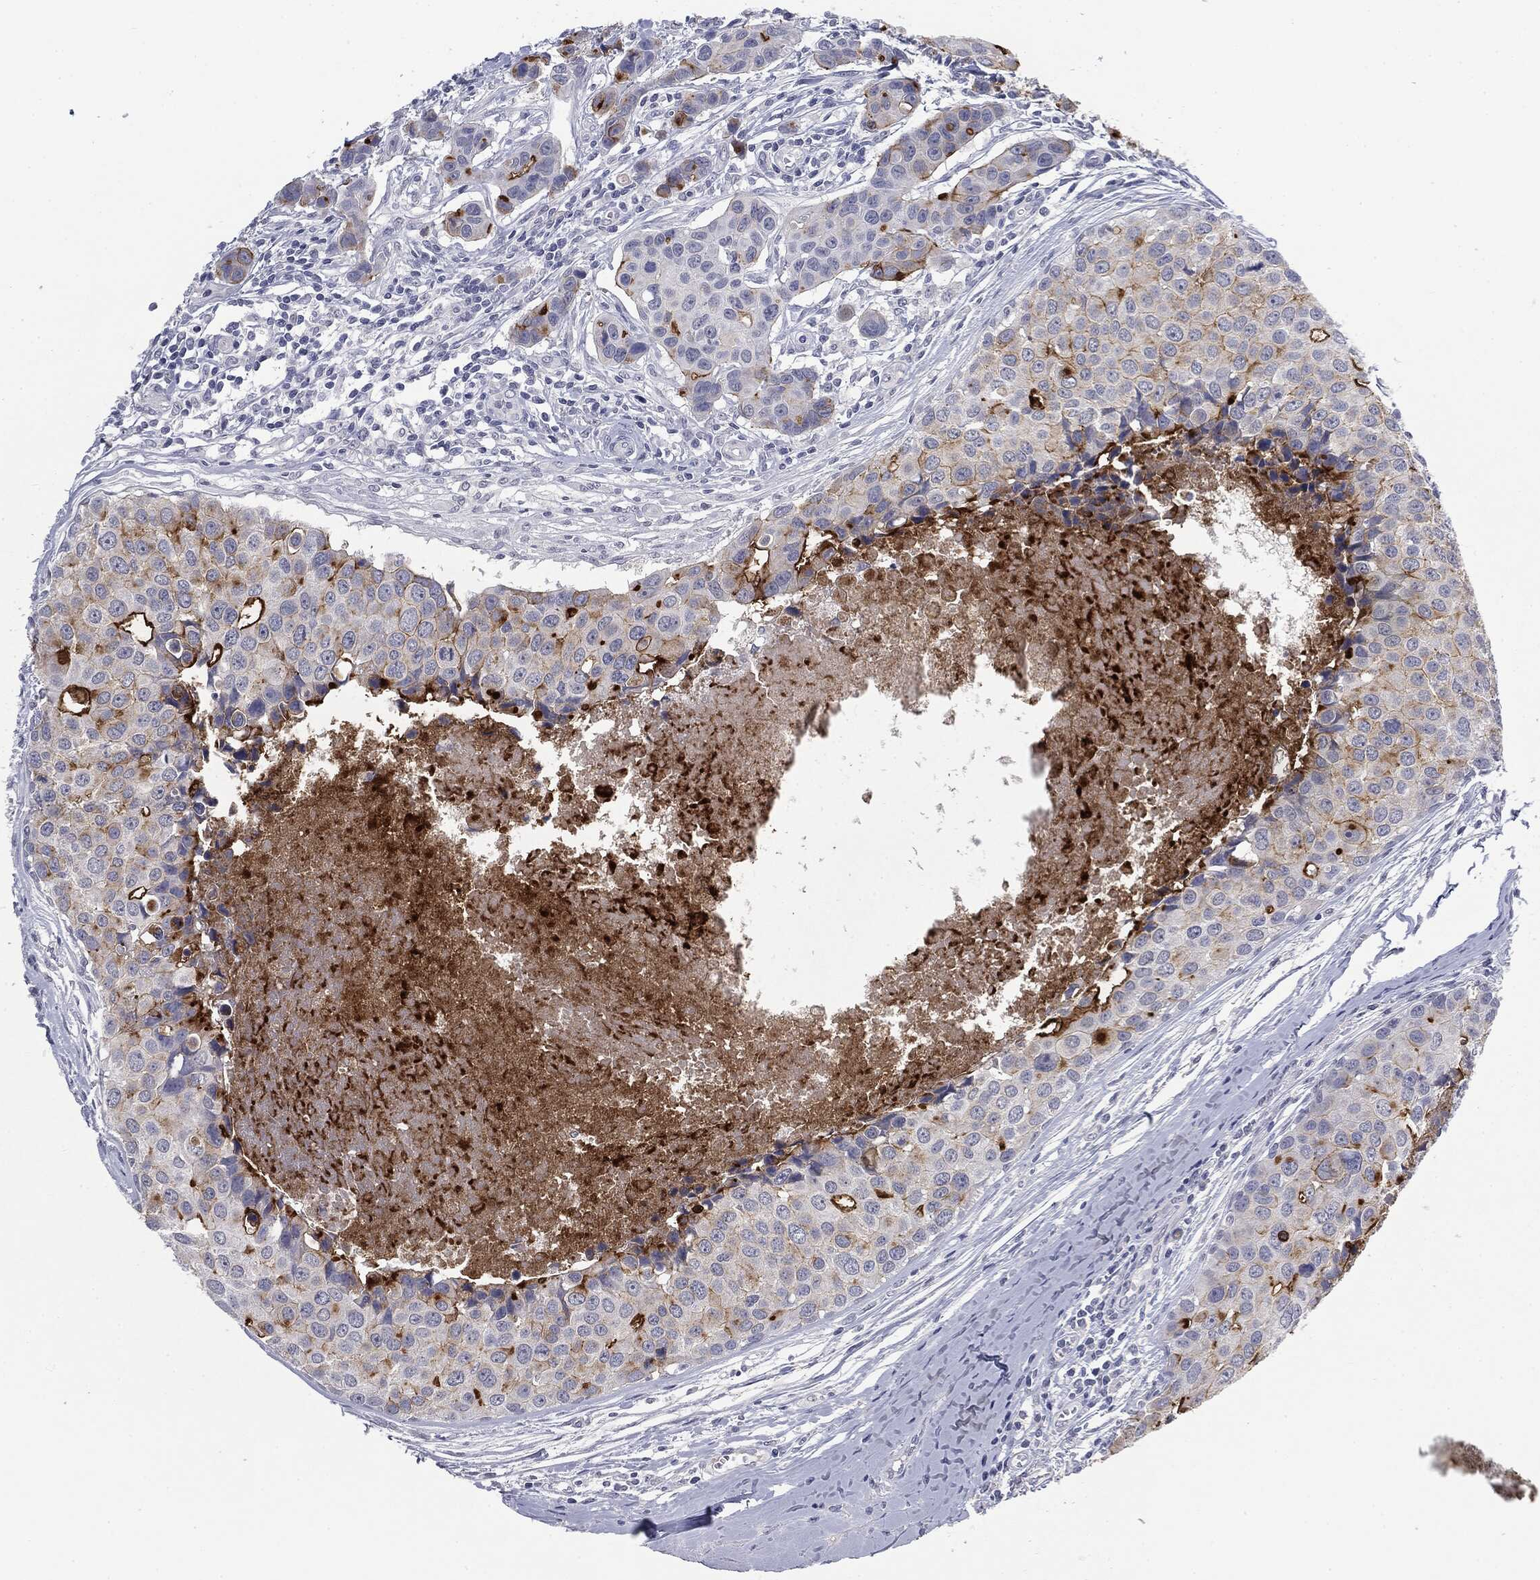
{"staining": {"intensity": "strong", "quantity": "<25%", "location": "cytoplasmic/membranous"}, "tissue": "breast cancer", "cell_type": "Tumor cells", "image_type": "cancer", "snomed": [{"axis": "morphology", "description": "Duct carcinoma"}, {"axis": "topography", "description": "Breast"}], "caption": "Human breast intraductal carcinoma stained for a protein (brown) demonstrates strong cytoplasmic/membranous positive staining in about <25% of tumor cells.", "gene": "MUC1", "patient": {"sex": "female", "age": 24}}